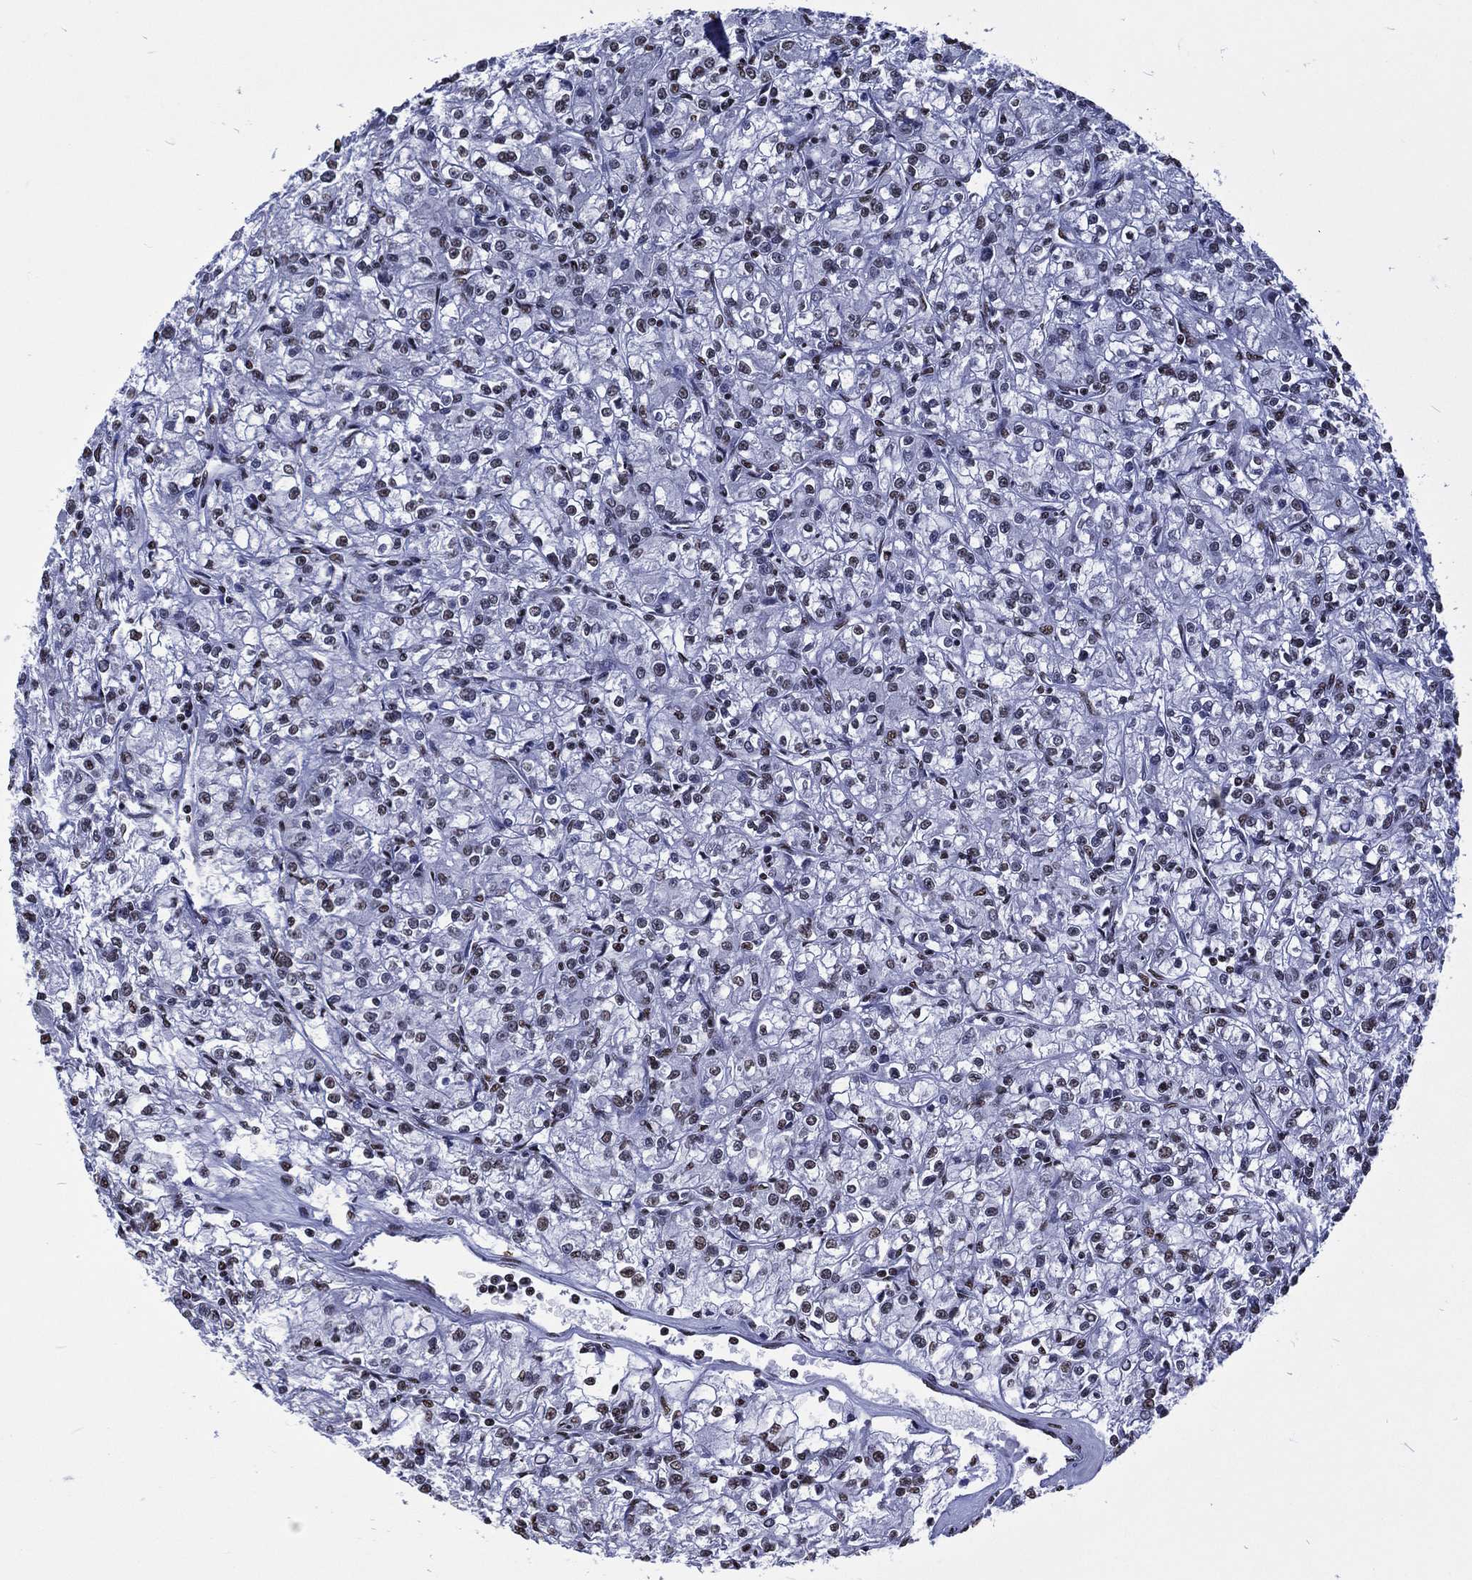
{"staining": {"intensity": "strong", "quantity": "25%-75%", "location": "nuclear"}, "tissue": "renal cancer", "cell_type": "Tumor cells", "image_type": "cancer", "snomed": [{"axis": "morphology", "description": "Adenocarcinoma, NOS"}, {"axis": "topography", "description": "Kidney"}], "caption": "A photomicrograph of human adenocarcinoma (renal) stained for a protein demonstrates strong nuclear brown staining in tumor cells.", "gene": "RETREG2", "patient": {"sex": "female", "age": 59}}